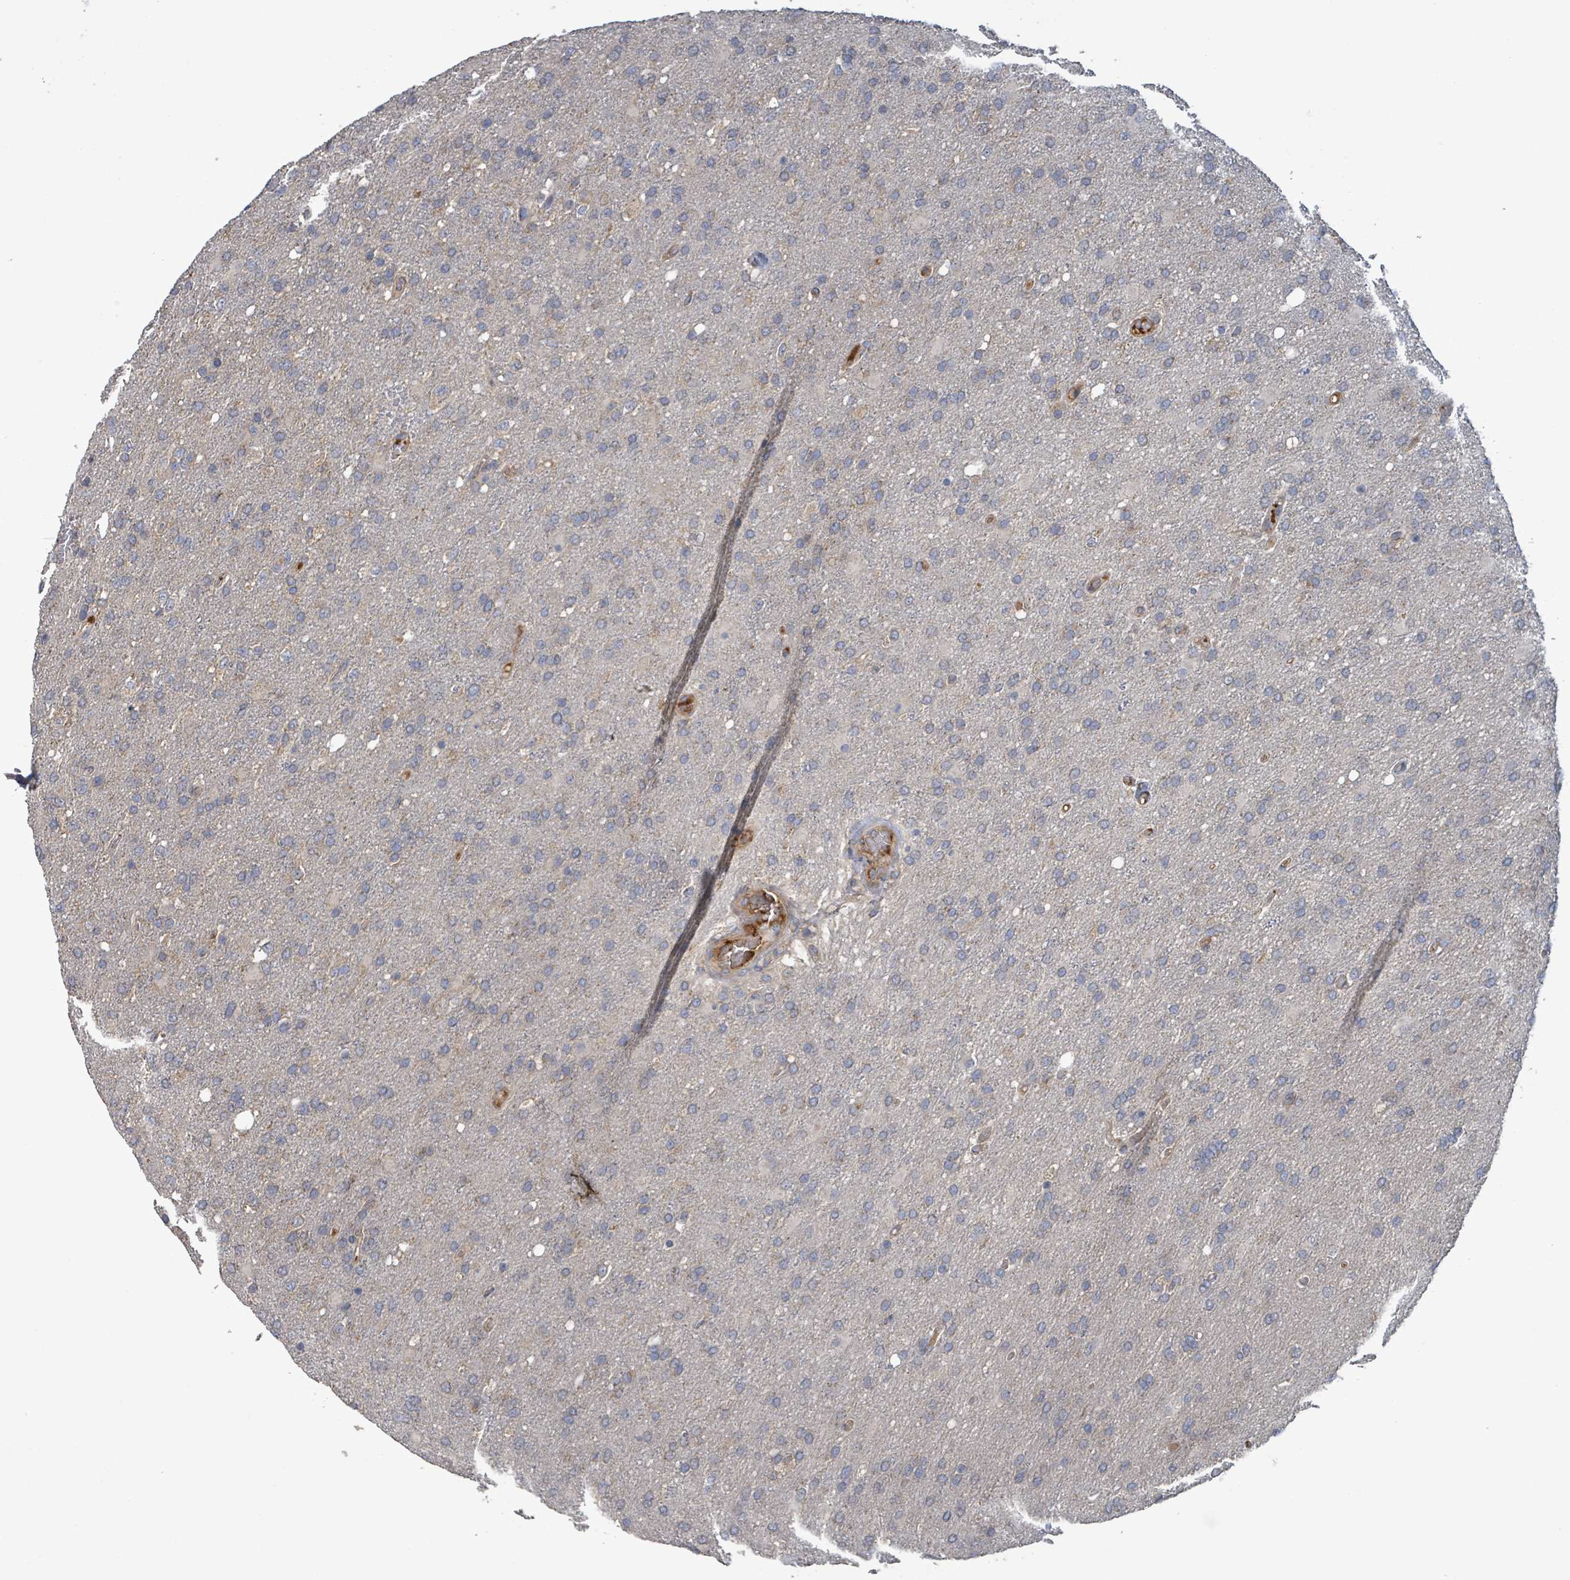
{"staining": {"intensity": "weak", "quantity": "<25%", "location": "cytoplasmic/membranous"}, "tissue": "glioma", "cell_type": "Tumor cells", "image_type": "cancer", "snomed": [{"axis": "morphology", "description": "Glioma, malignant, High grade"}, {"axis": "topography", "description": "Brain"}], "caption": "The image displays no significant expression in tumor cells of glioma. The staining was performed using DAB (3,3'-diaminobenzidine) to visualize the protein expression in brown, while the nuclei were stained in blue with hematoxylin (Magnification: 20x).", "gene": "PLAAT1", "patient": {"sex": "female", "age": 74}}